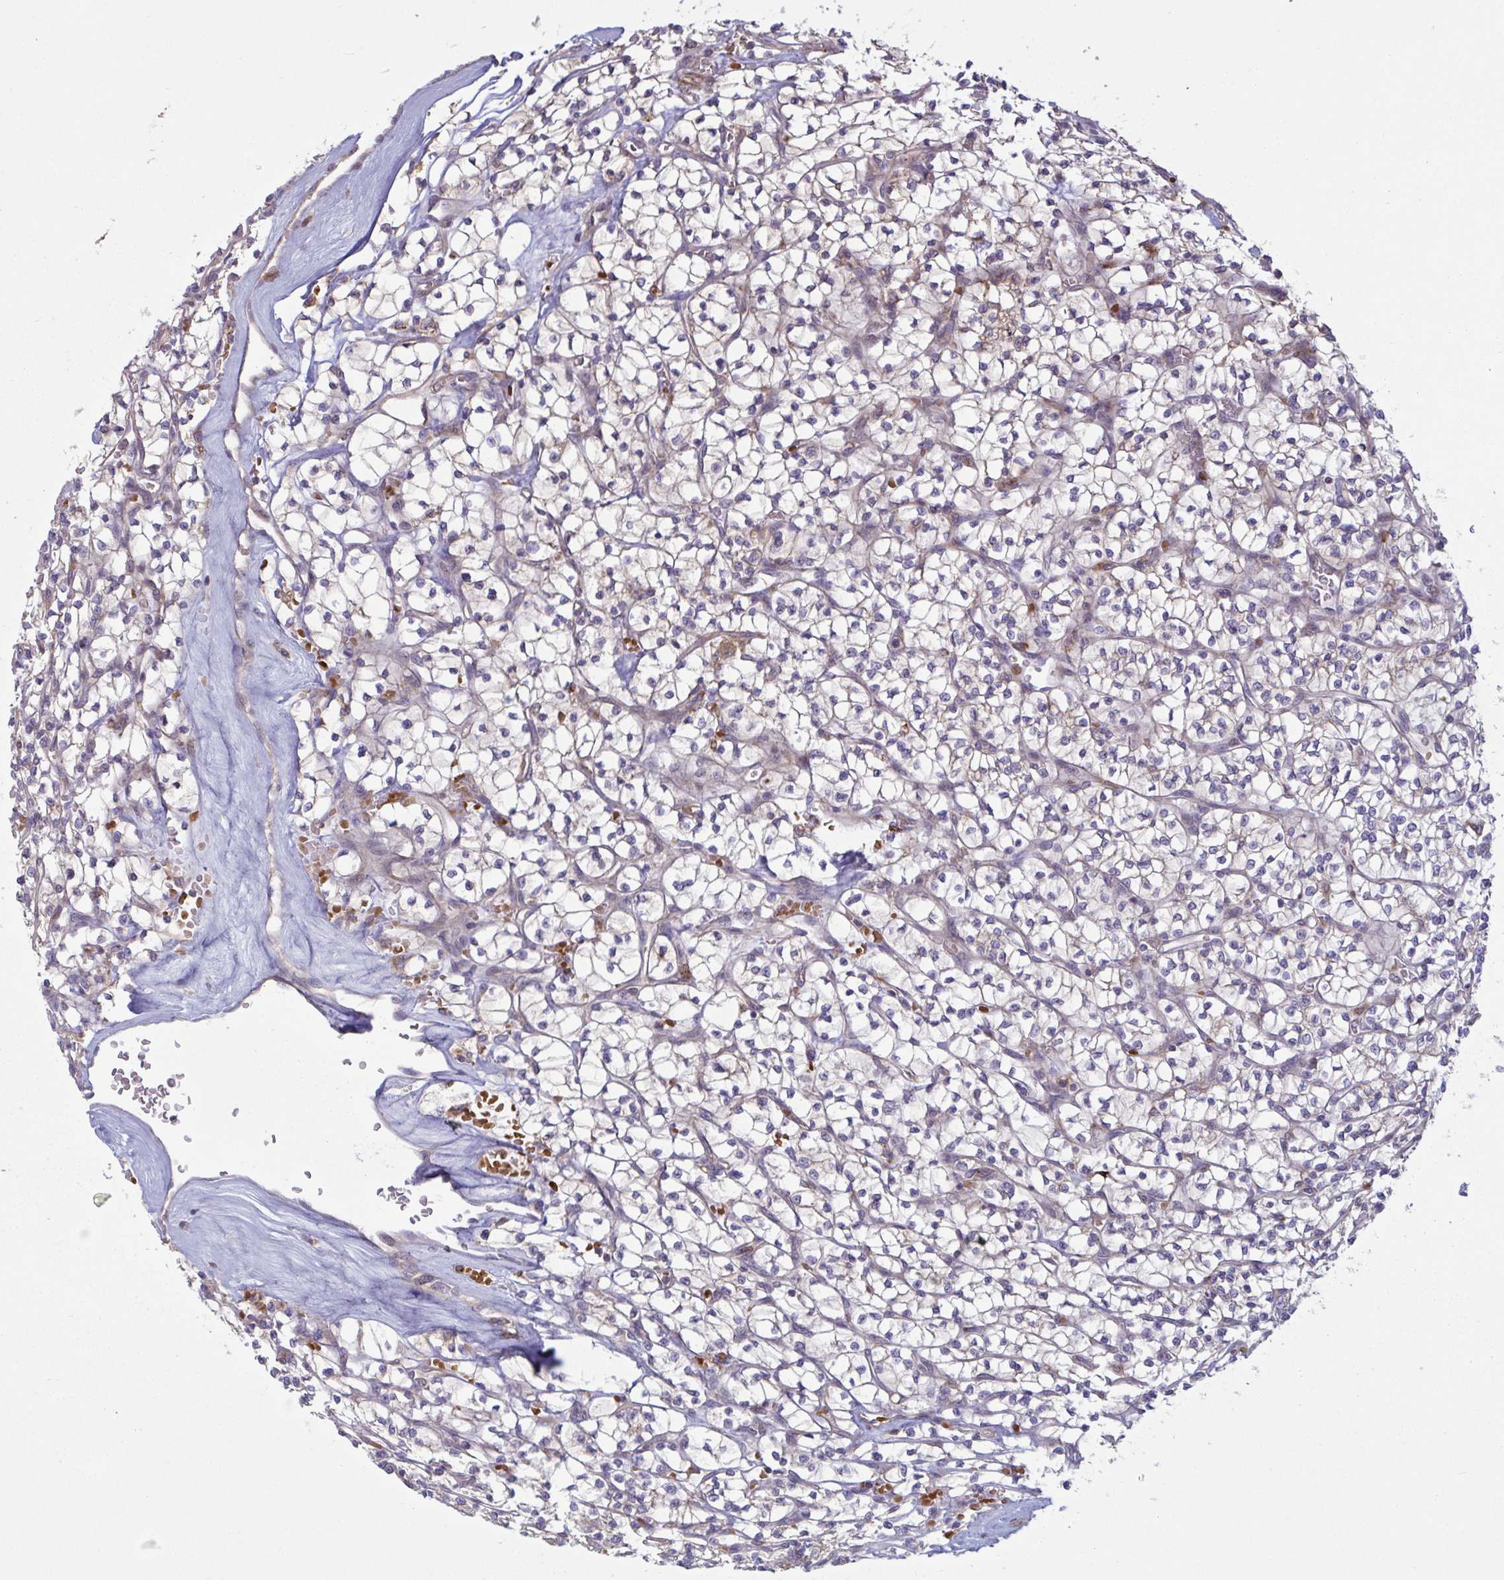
{"staining": {"intensity": "negative", "quantity": "none", "location": "none"}, "tissue": "renal cancer", "cell_type": "Tumor cells", "image_type": "cancer", "snomed": [{"axis": "morphology", "description": "Adenocarcinoma, NOS"}, {"axis": "topography", "description": "Kidney"}], "caption": "An image of renal adenocarcinoma stained for a protein displays no brown staining in tumor cells.", "gene": "IL1R1", "patient": {"sex": "female", "age": 64}}